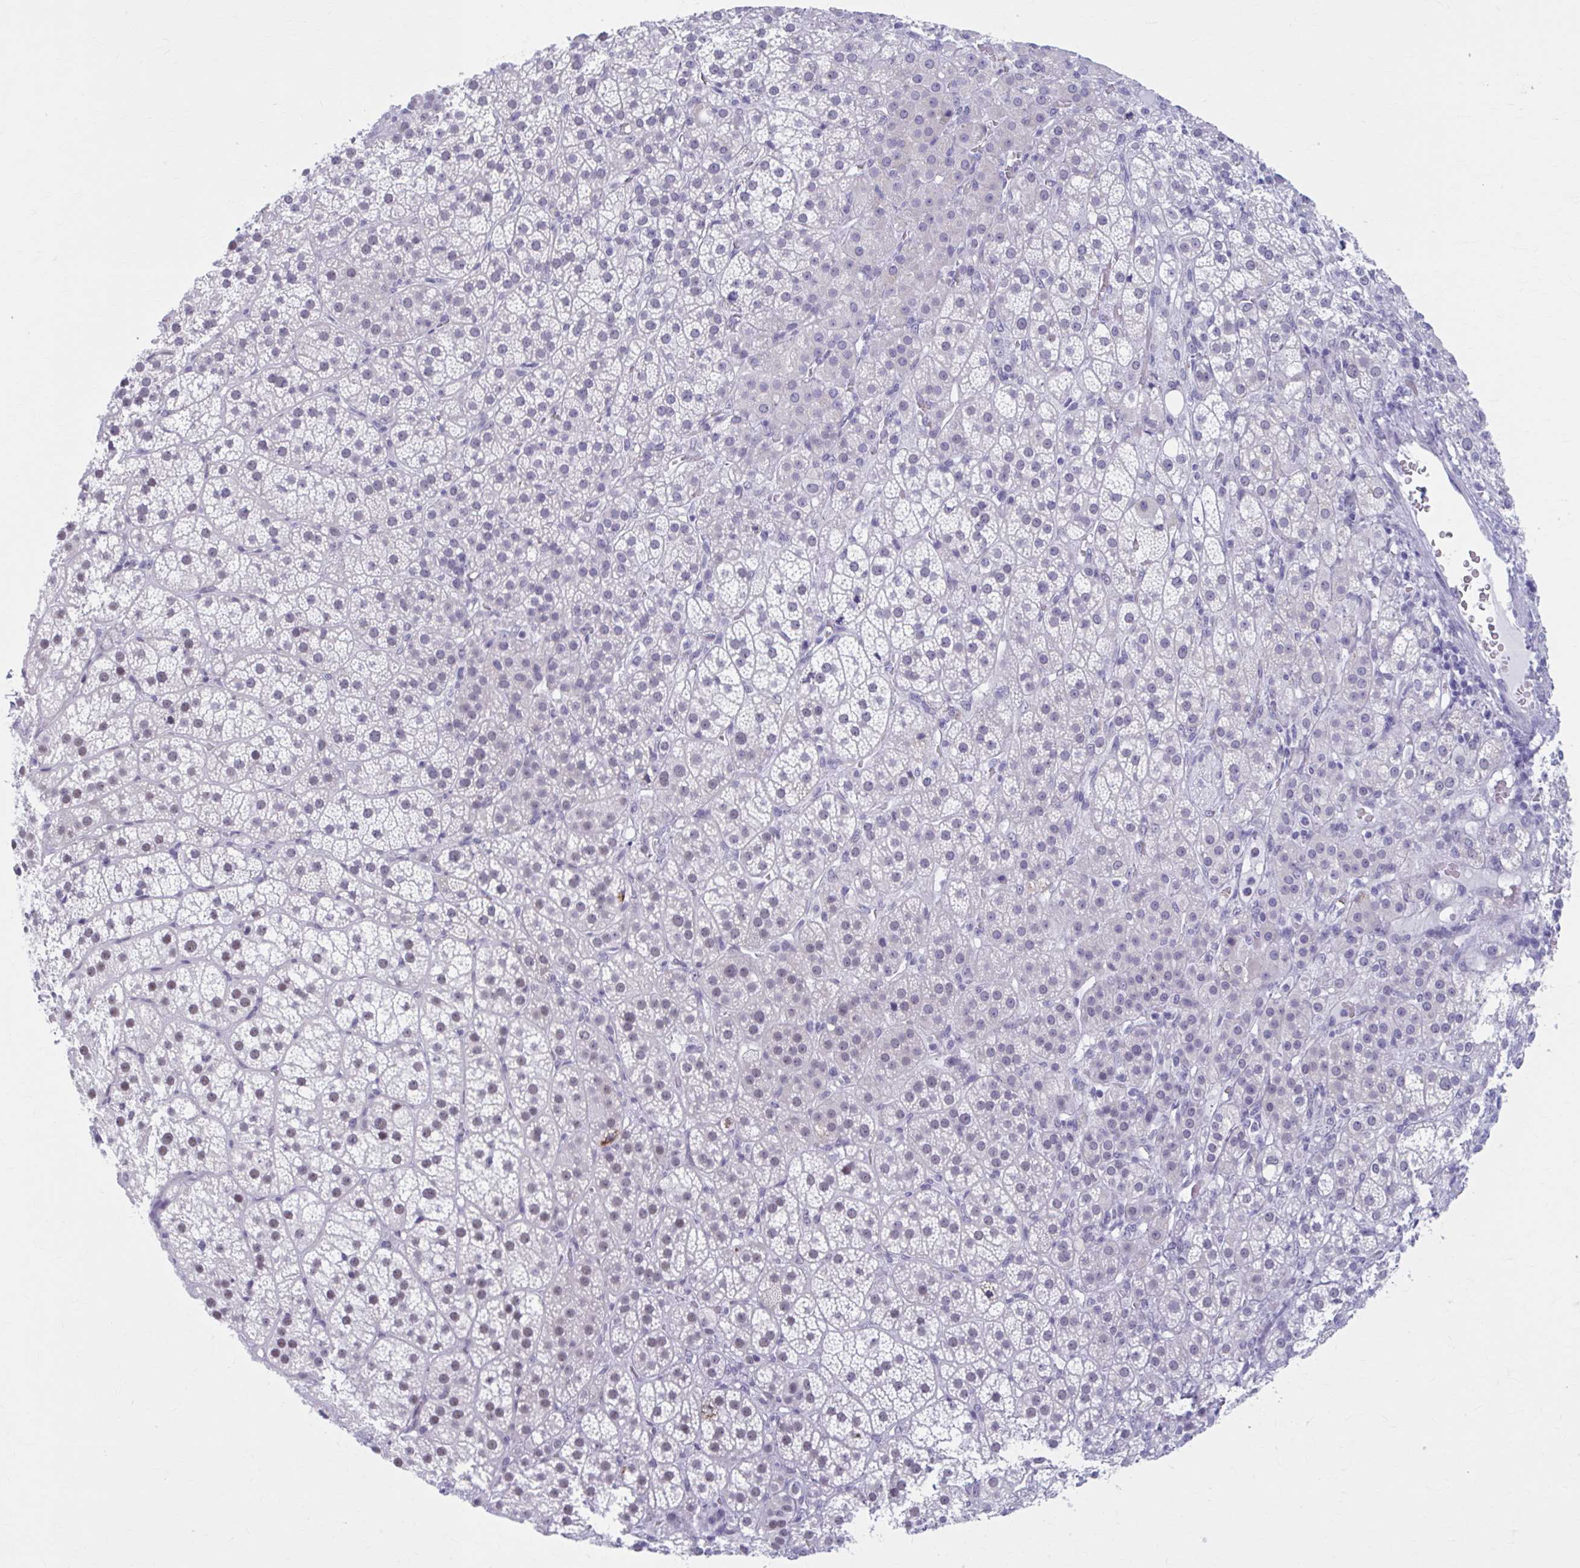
{"staining": {"intensity": "weak", "quantity": "<25%", "location": "nuclear"}, "tissue": "adrenal gland", "cell_type": "Glandular cells", "image_type": "normal", "snomed": [{"axis": "morphology", "description": "Normal tissue, NOS"}, {"axis": "topography", "description": "Adrenal gland"}], "caption": "Glandular cells show no significant positivity in benign adrenal gland. (DAB (3,3'-diaminobenzidine) IHC with hematoxylin counter stain).", "gene": "CCDC105", "patient": {"sex": "female", "age": 60}}